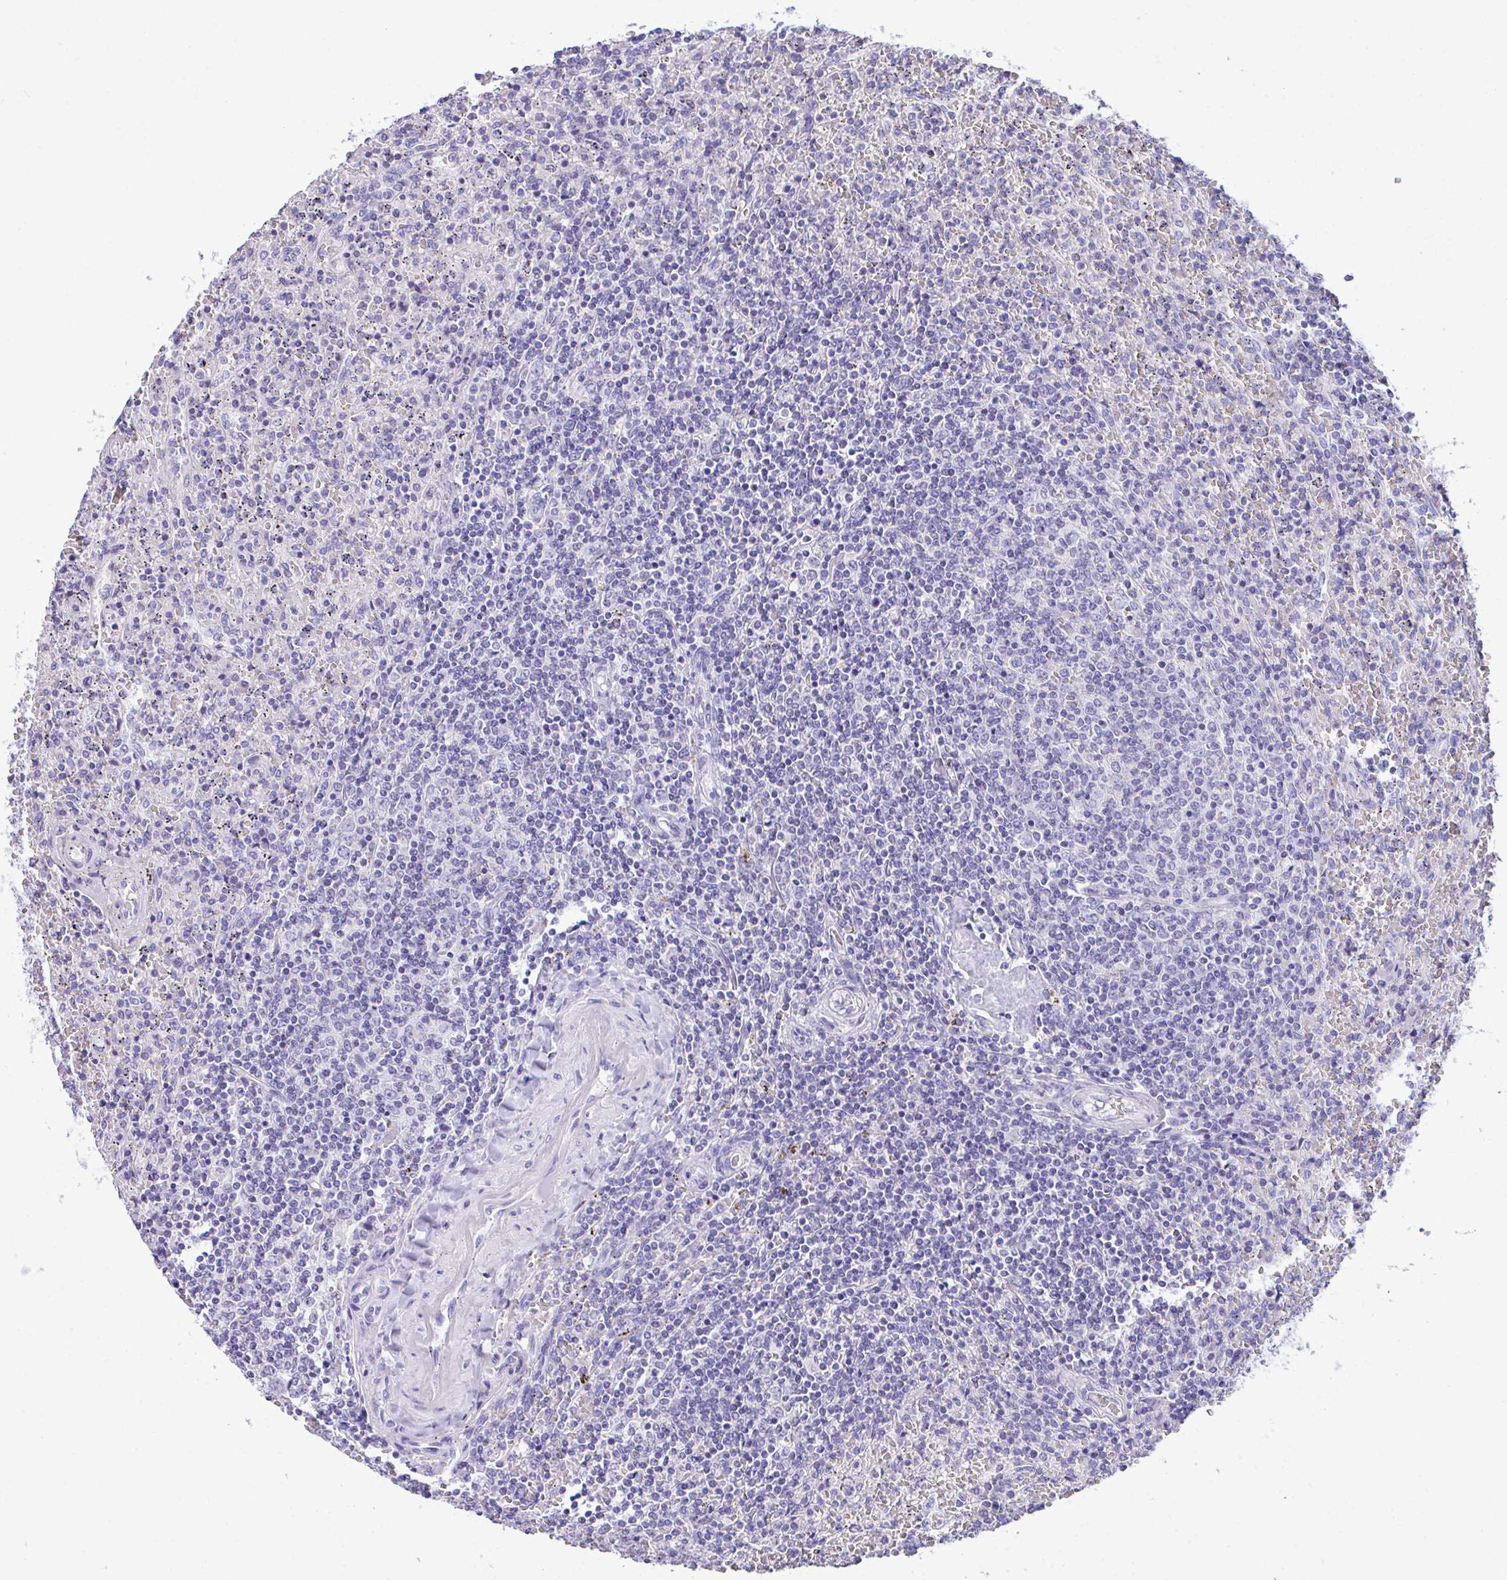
{"staining": {"intensity": "negative", "quantity": "none", "location": "none"}, "tissue": "lymphoma", "cell_type": "Tumor cells", "image_type": "cancer", "snomed": [{"axis": "morphology", "description": "Malignant lymphoma, non-Hodgkin's type, Low grade"}, {"axis": "topography", "description": "Spleen"}], "caption": "IHC of human lymphoma exhibits no positivity in tumor cells.", "gene": "NLRP8", "patient": {"sex": "female", "age": 64}}